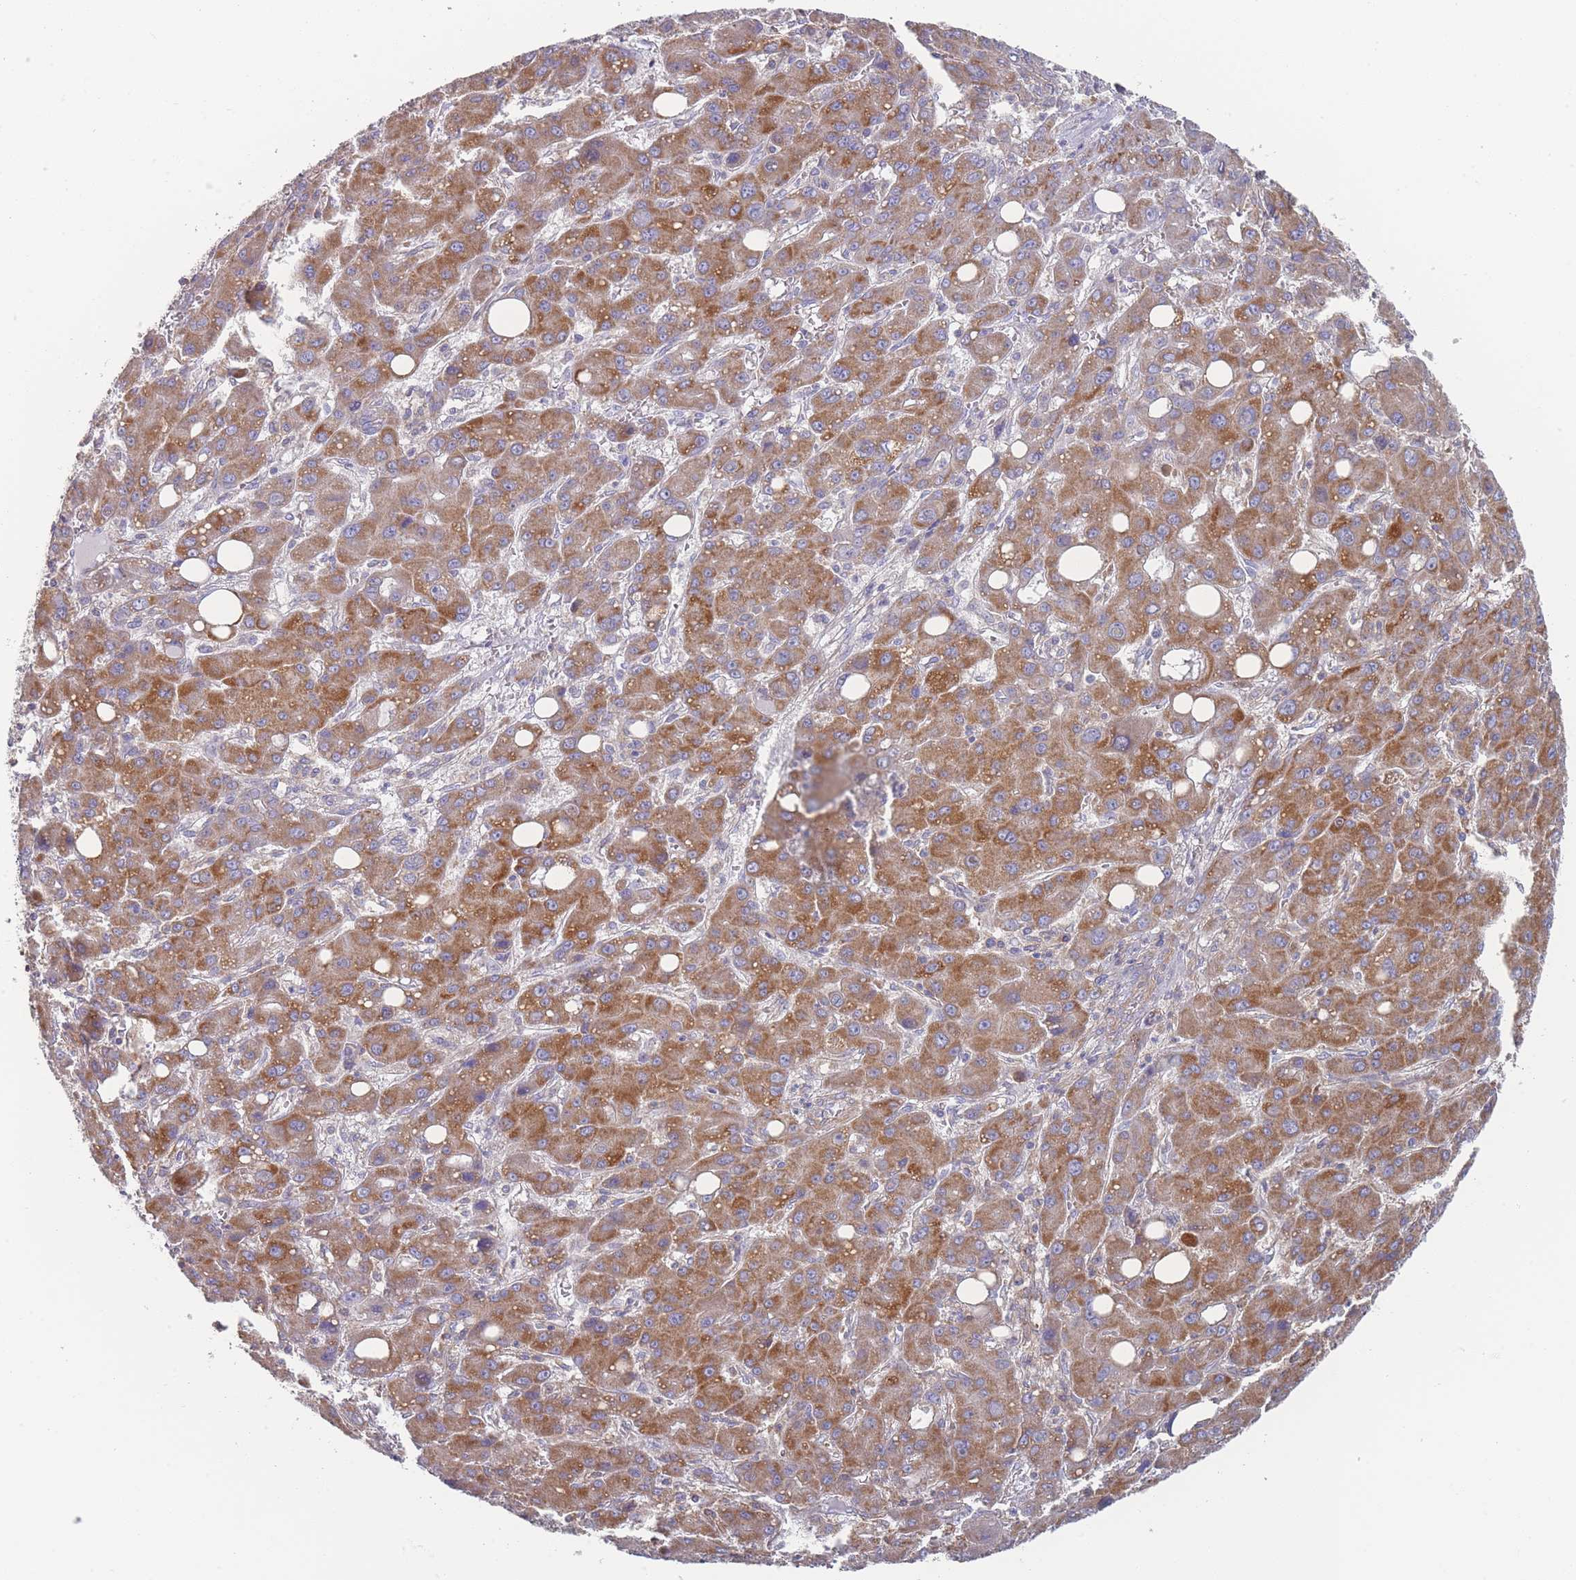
{"staining": {"intensity": "moderate", "quantity": ">75%", "location": "cytoplasmic/membranous"}, "tissue": "liver cancer", "cell_type": "Tumor cells", "image_type": "cancer", "snomed": [{"axis": "morphology", "description": "Carcinoma, Hepatocellular, NOS"}, {"axis": "topography", "description": "Liver"}], "caption": "Protein staining of liver cancer tissue demonstrates moderate cytoplasmic/membranous expression in about >75% of tumor cells.", "gene": "SCCPDH", "patient": {"sex": "male", "age": 55}}